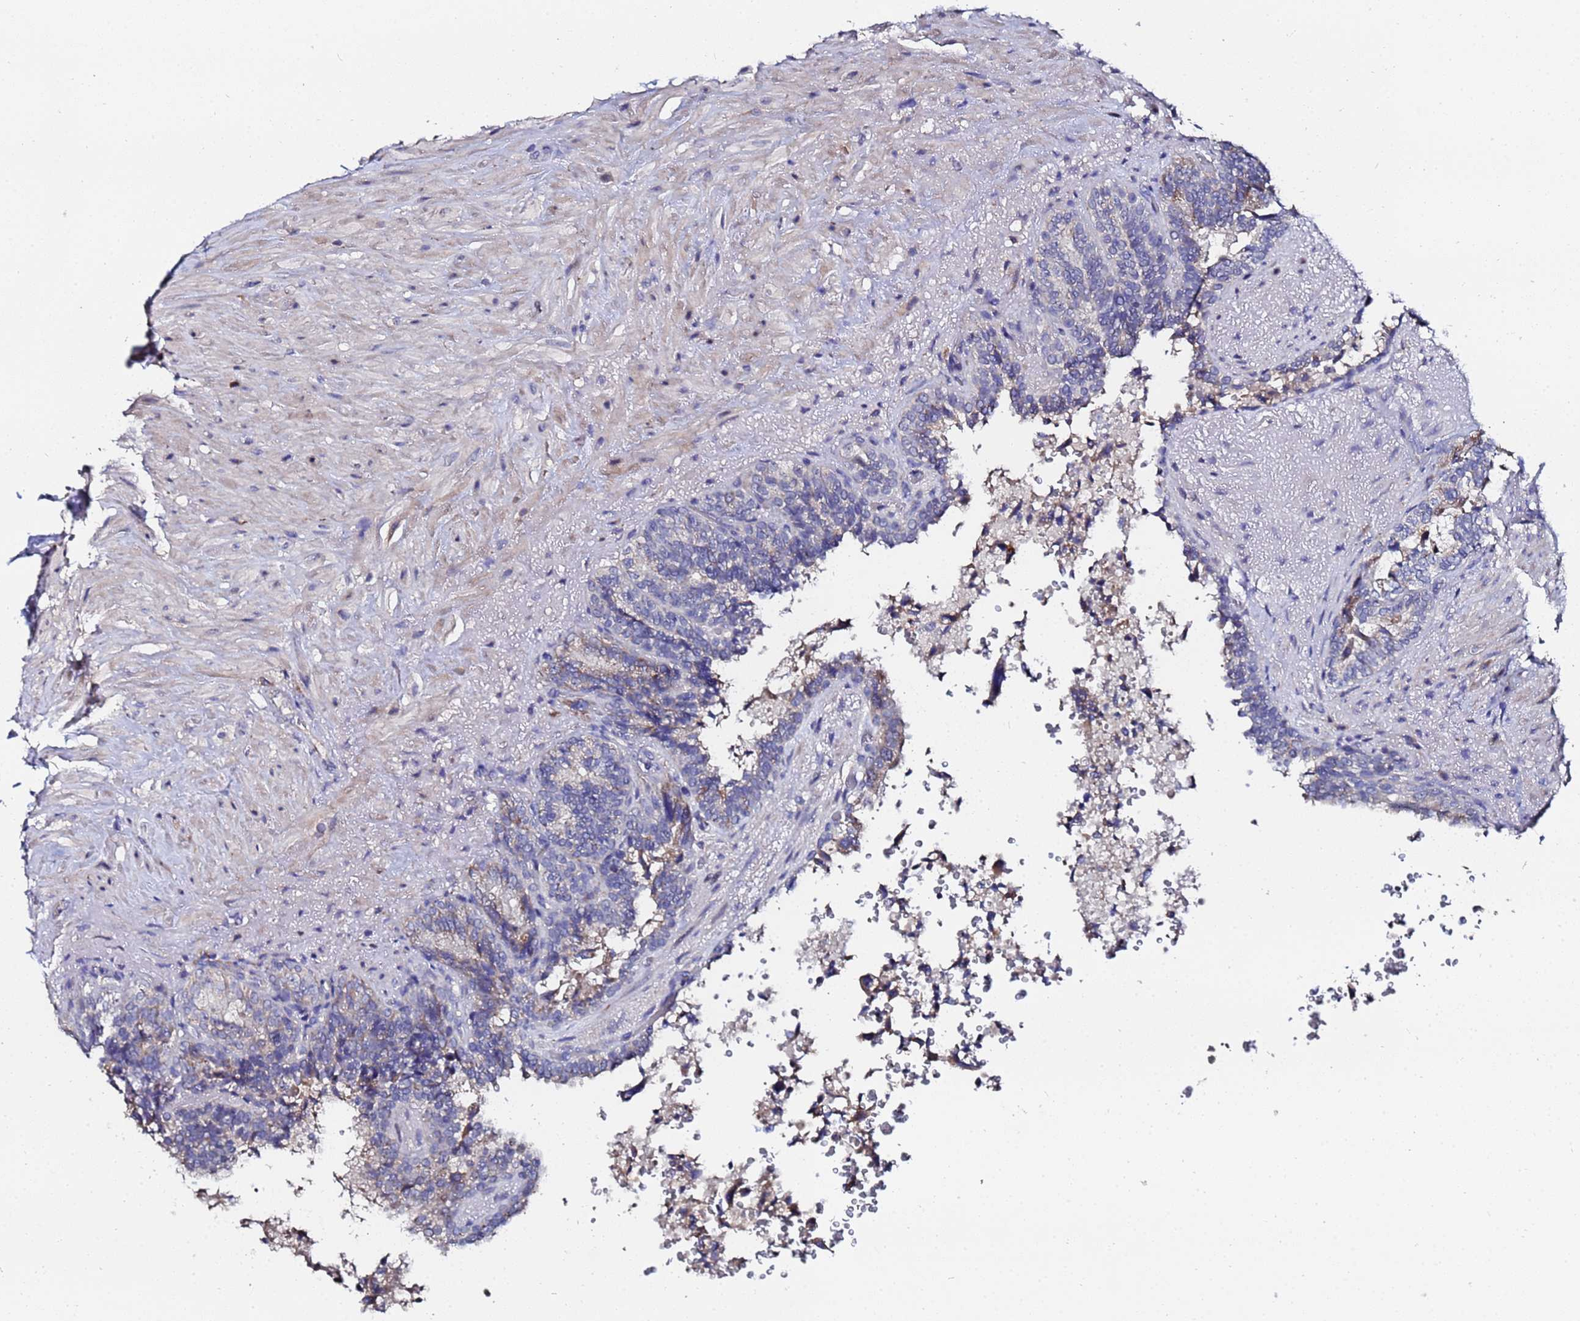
{"staining": {"intensity": "moderate", "quantity": "25%-75%", "location": "cytoplasmic/membranous"}, "tissue": "seminal vesicle", "cell_type": "Glandular cells", "image_type": "normal", "snomed": [{"axis": "morphology", "description": "Normal tissue, NOS"}, {"axis": "topography", "description": "Seminal veicle"}, {"axis": "topography", "description": "Peripheral nerve tissue"}], "caption": "Immunohistochemical staining of unremarkable seminal vesicle shows moderate cytoplasmic/membranous protein staining in approximately 25%-75% of glandular cells.", "gene": "TCP10L", "patient": {"sex": "male", "age": 63}}